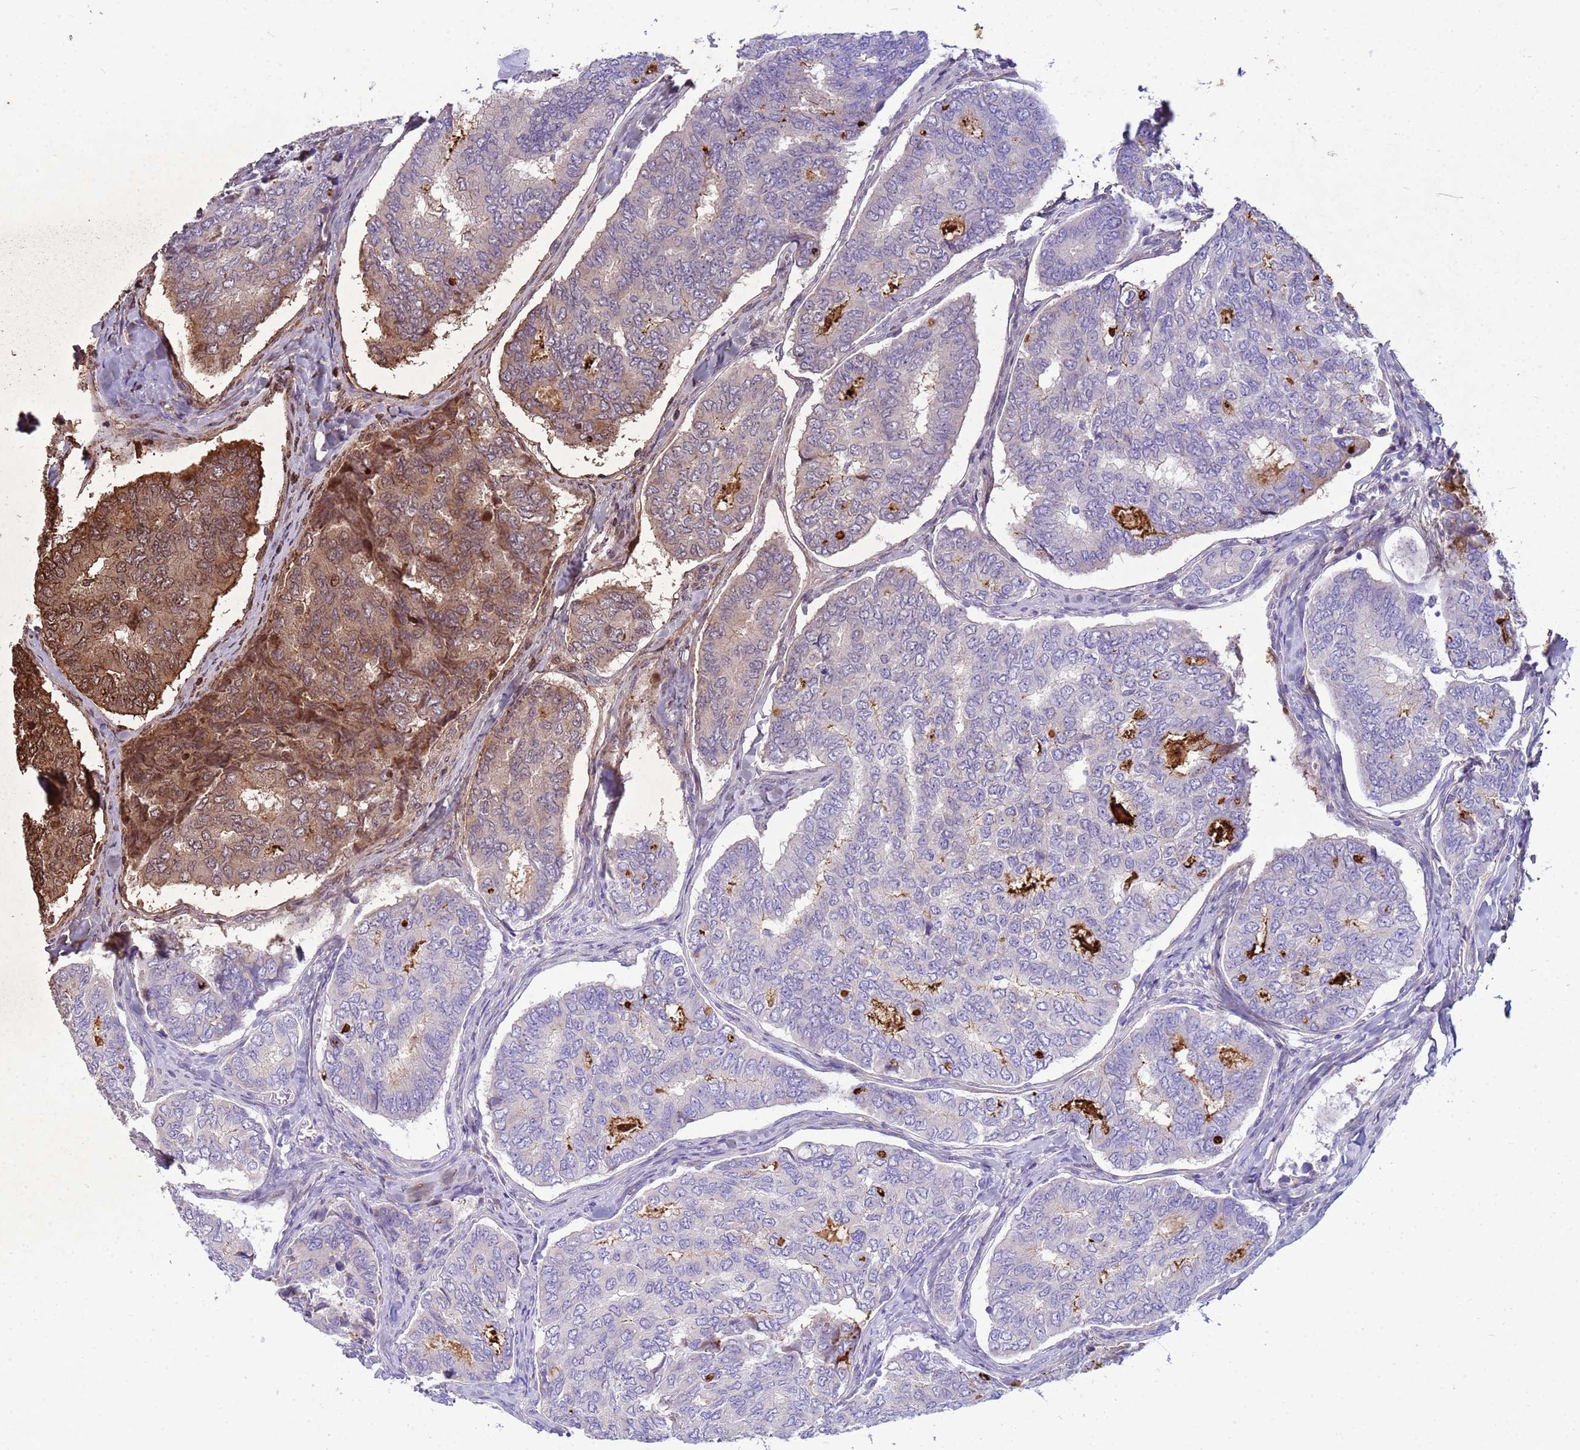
{"staining": {"intensity": "moderate", "quantity": "25%-75%", "location": "cytoplasmic/membranous,nuclear"}, "tissue": "thyroid cancer", "cell_type": "Tumor cells", "image_type": "cancer", "snomed": [{"axis": "morphology", "description": "Papillary adenocarcinoma, NOS"}, {"axis": "topography", "description": "Thyroid gland"}], "caption": "IHC (DAB (3,3'-diaminobenzidine)) staining of human papillary adenocarcinoma (thyroid) shows moderate cytoplasmic/membranous and nuclear protein expression in approximately 25%-75% of tumor cells. The staining is performed using DAB brown chromogen to label protein expression. The nuclei are counter-stained blue using hematoxylin.", "gene": "P2RX7", "patient": {"sex": "female", "age": 35}}